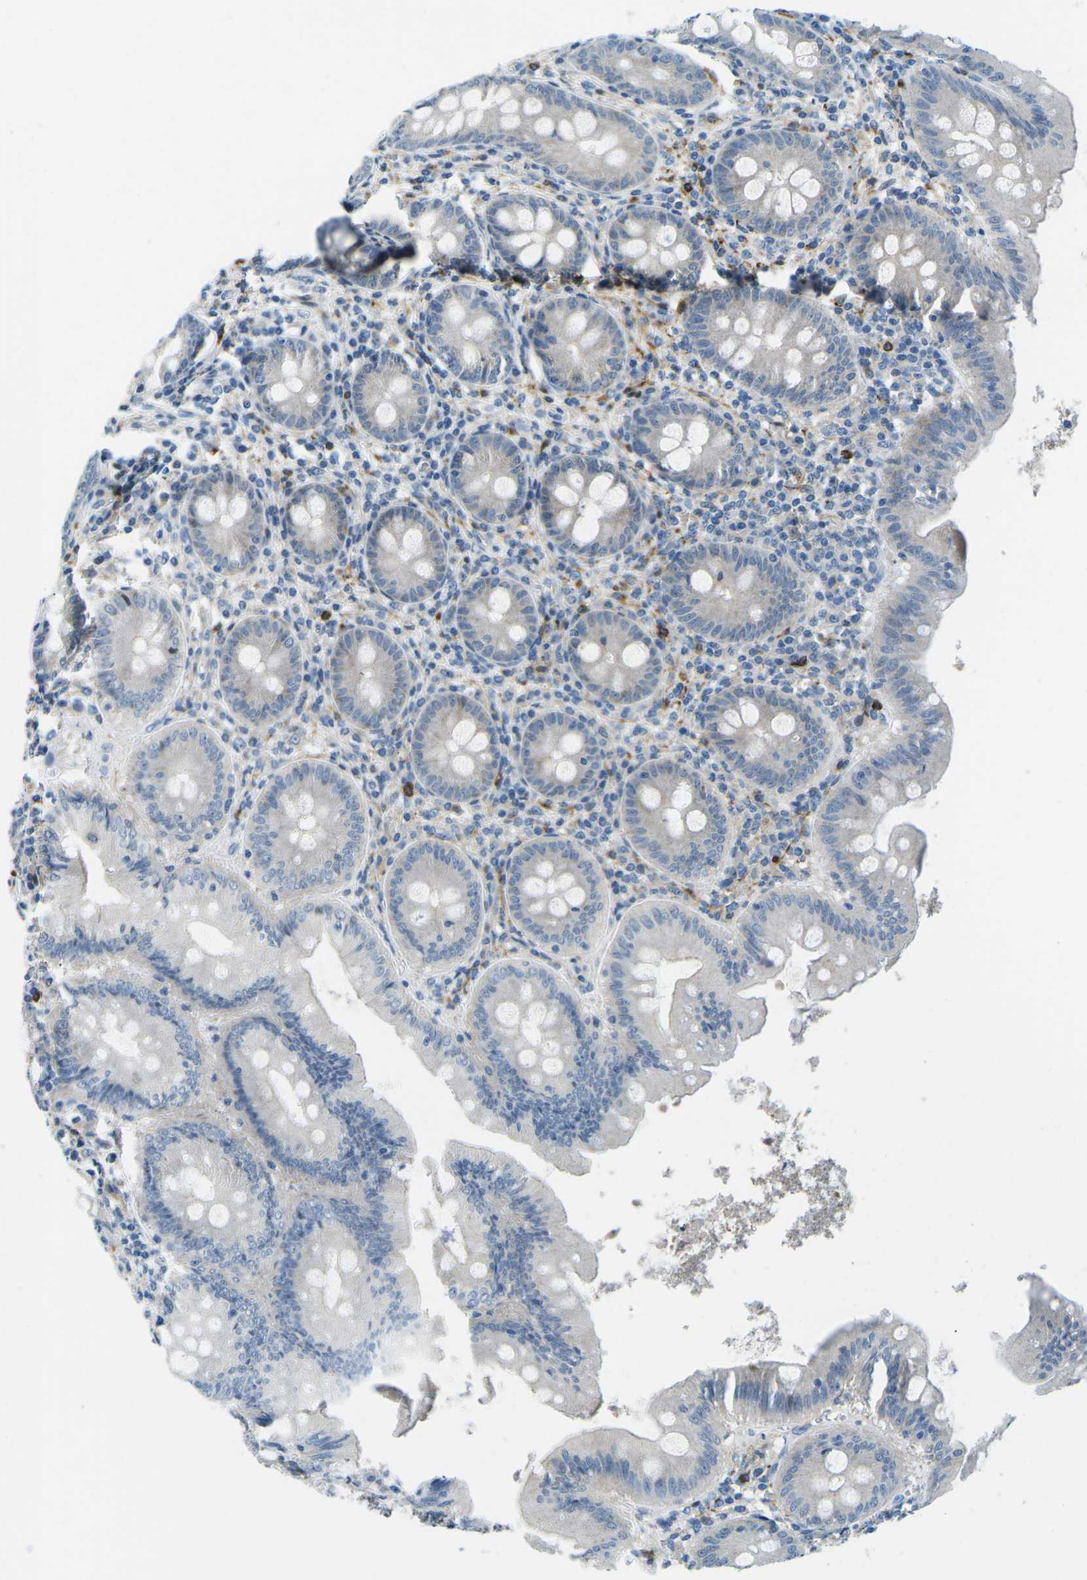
{"staining": {"intensity": "negative", "quantity": "none", "location": "none"}, "tissue": "appendix", "cell_type": "Glandular cells", "image_type": "normal", "snomed": [{"axis": "morphology", "description": "Normal tissue, NOS"}, {"axis": "topography", "description": "Appendix"}], "caption": "Immunohistochemistry (IHC) histopathology image of unremarkable human appendix stained for a protein (brown), which exhibits no expression in glandular cells. (Stains: DAB (3,3'-diaminobenzidine) immunohistochemistry (IHC) with hematoxylin counter stain, Microscopy: brightfield microscopy at high magnification).", "gene": "CFB", "patient": {"sex": "male", "age": 56}}